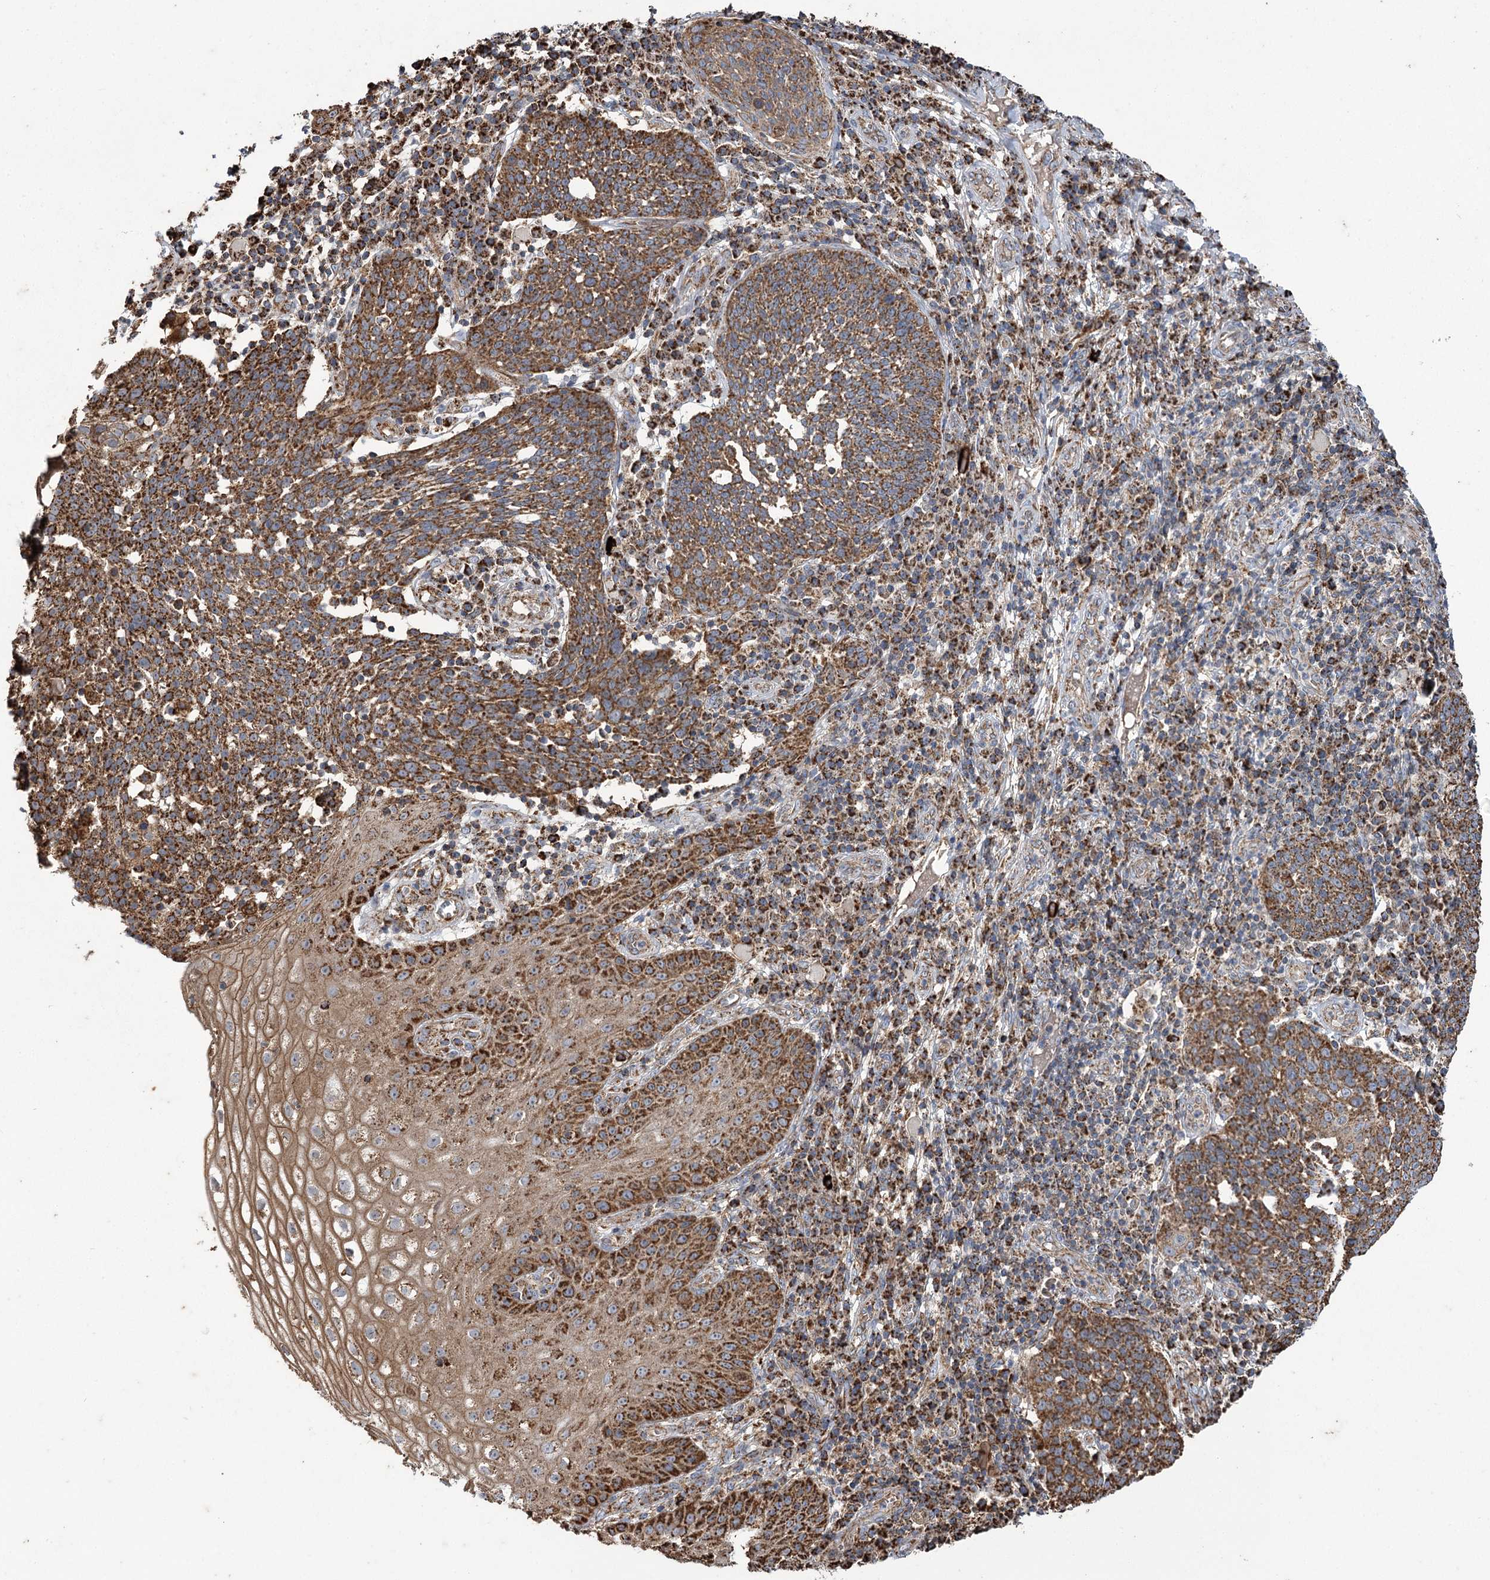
{"staining": {"intensity": "strong", "quantity": ">75%", "location": "cytoplasmic/membranous"}, "tissue": "cervical cancer", "cell_type": "Tumor cells", "image_type": "cancer", "snomed": [{"axis": "morphology", "description": "Squamous cell carcinoma, NOS"}, {"axis": "topography", "description": "Cervix"}], "caption": "The photomicrograph shows staining of cervical squamous cell carcinoma, revealing strong cytoplasmic/membranous protein staining (brown color) within tumor cells.", "gene": "CARD19", "patient": {"sex": "female", "age": 34}}